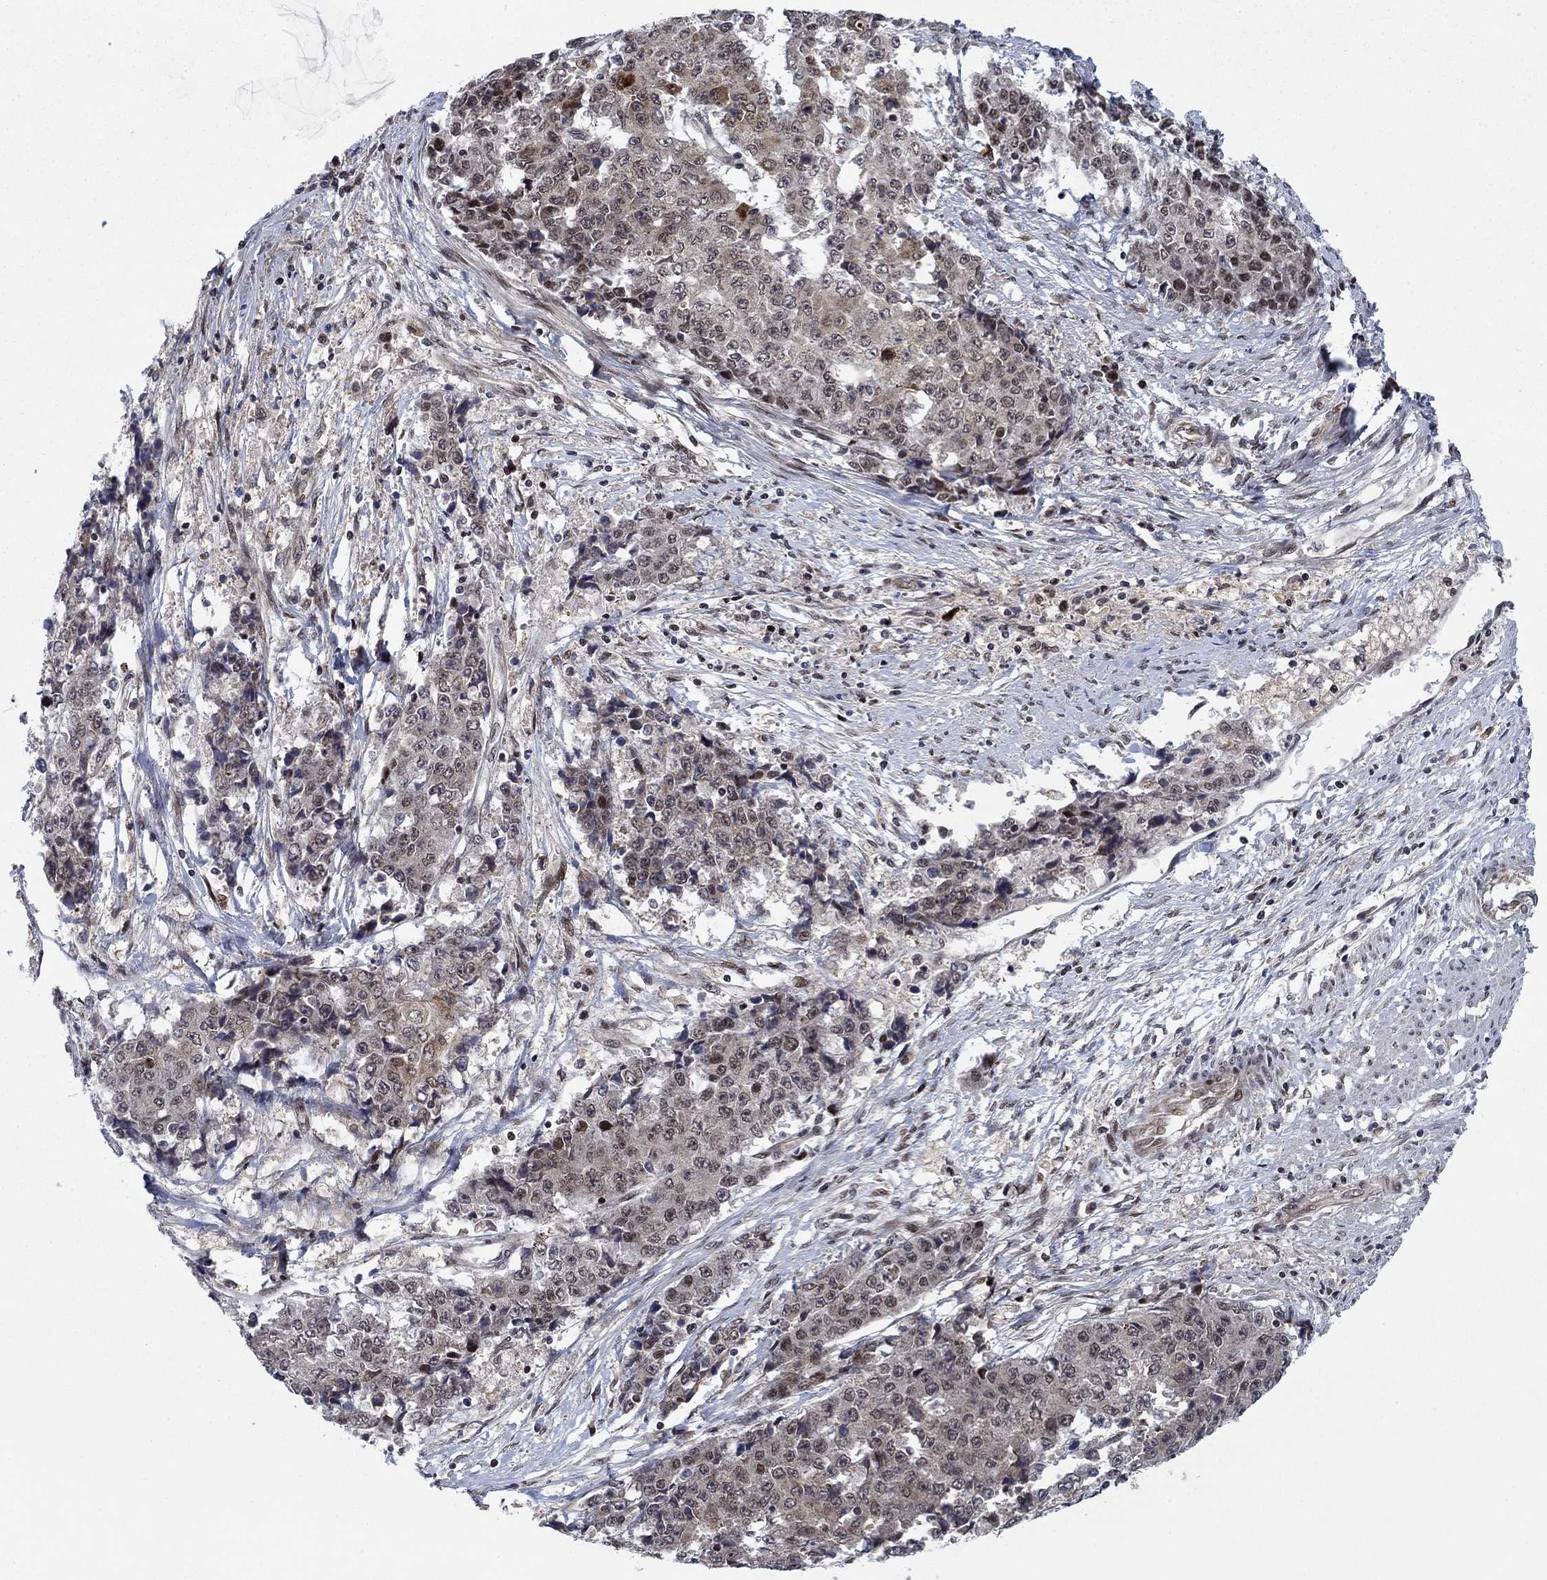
{"staining": {"intensity": "moderate", "quantity": "<25%", "location": "cytoplasmic/membranous,nuclear"}, "tissue": "ovarian cancer", "cell_type": "Tumor cells", "image_type": "cancer", "snomed": [{"axis": "morphology", "description": "Carcinoma, endometroid"}, {"axis": "topography", "description": "Ovary"}], "caption": "DAB (3,3'-diaminobenzidine) immunohistochemical staining of ovarian cancer (endometroid carcinoma) displays moderate cytoplasmic/membranous and nuclear protein staining in about <25% of tumor cells.", "gene": "PRICKLE4", "patient": {"sex": "female", "age": 42}}